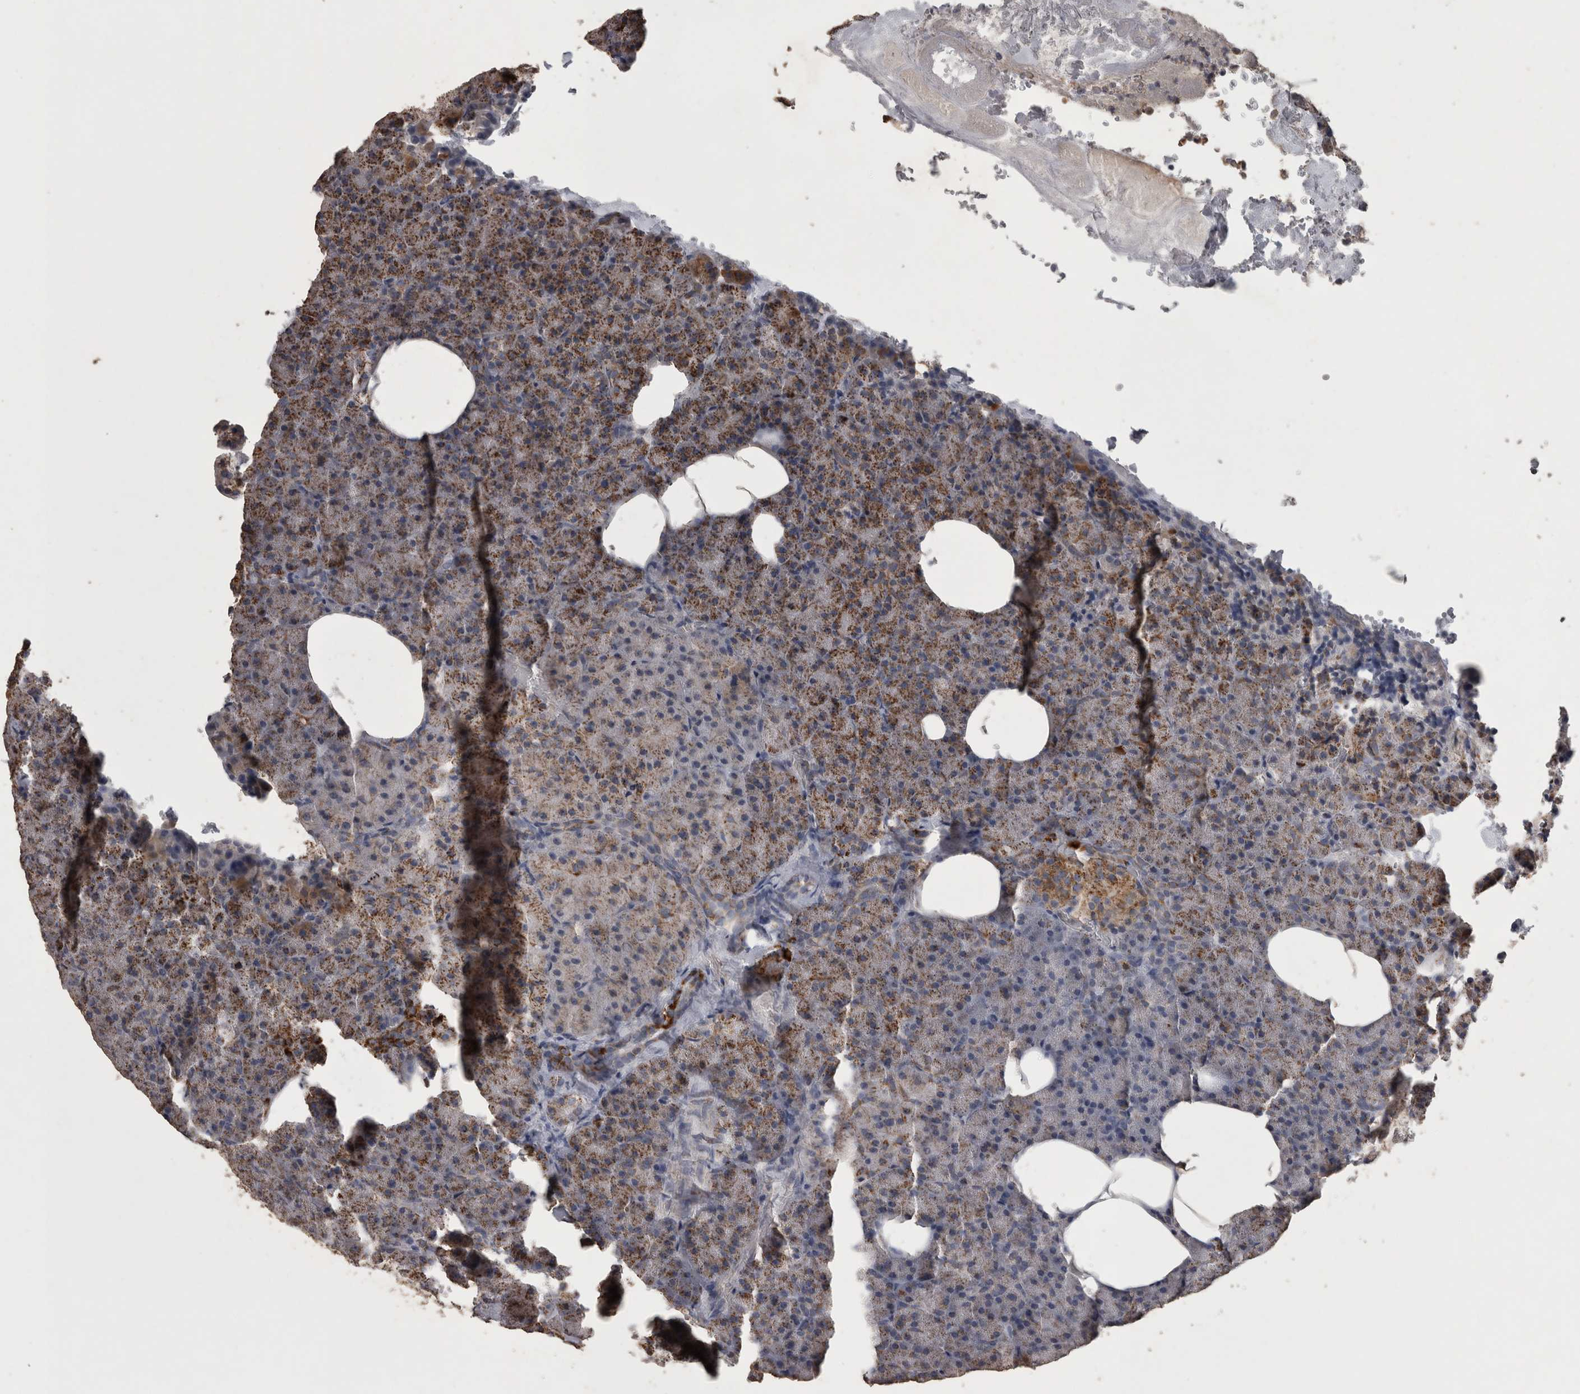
{"staining": {"intensity": "moderate", "quantity": ">75%", "location": "cytoplasmic/membranous"}, "tissue": "pancreas", "cell_type": "Exocrine glandular cells", "image_type": "normal", "snomed": [{"axis": "morphology", "description": "Normal tissue, NOS"}, {"axis": "morphology", "description": "Carcinoid, malignant, NOS"}, {"axis": "topography", "description": "Pancreas"}], "caption": "This is a histology image of IHC staining of unremarkable pancreas, which shows moderate staining in the cytoplasmic/membranous of exocrine glandular cells.", "gene": "ACADM", "patient": {"sex": "female", "age": 35}}